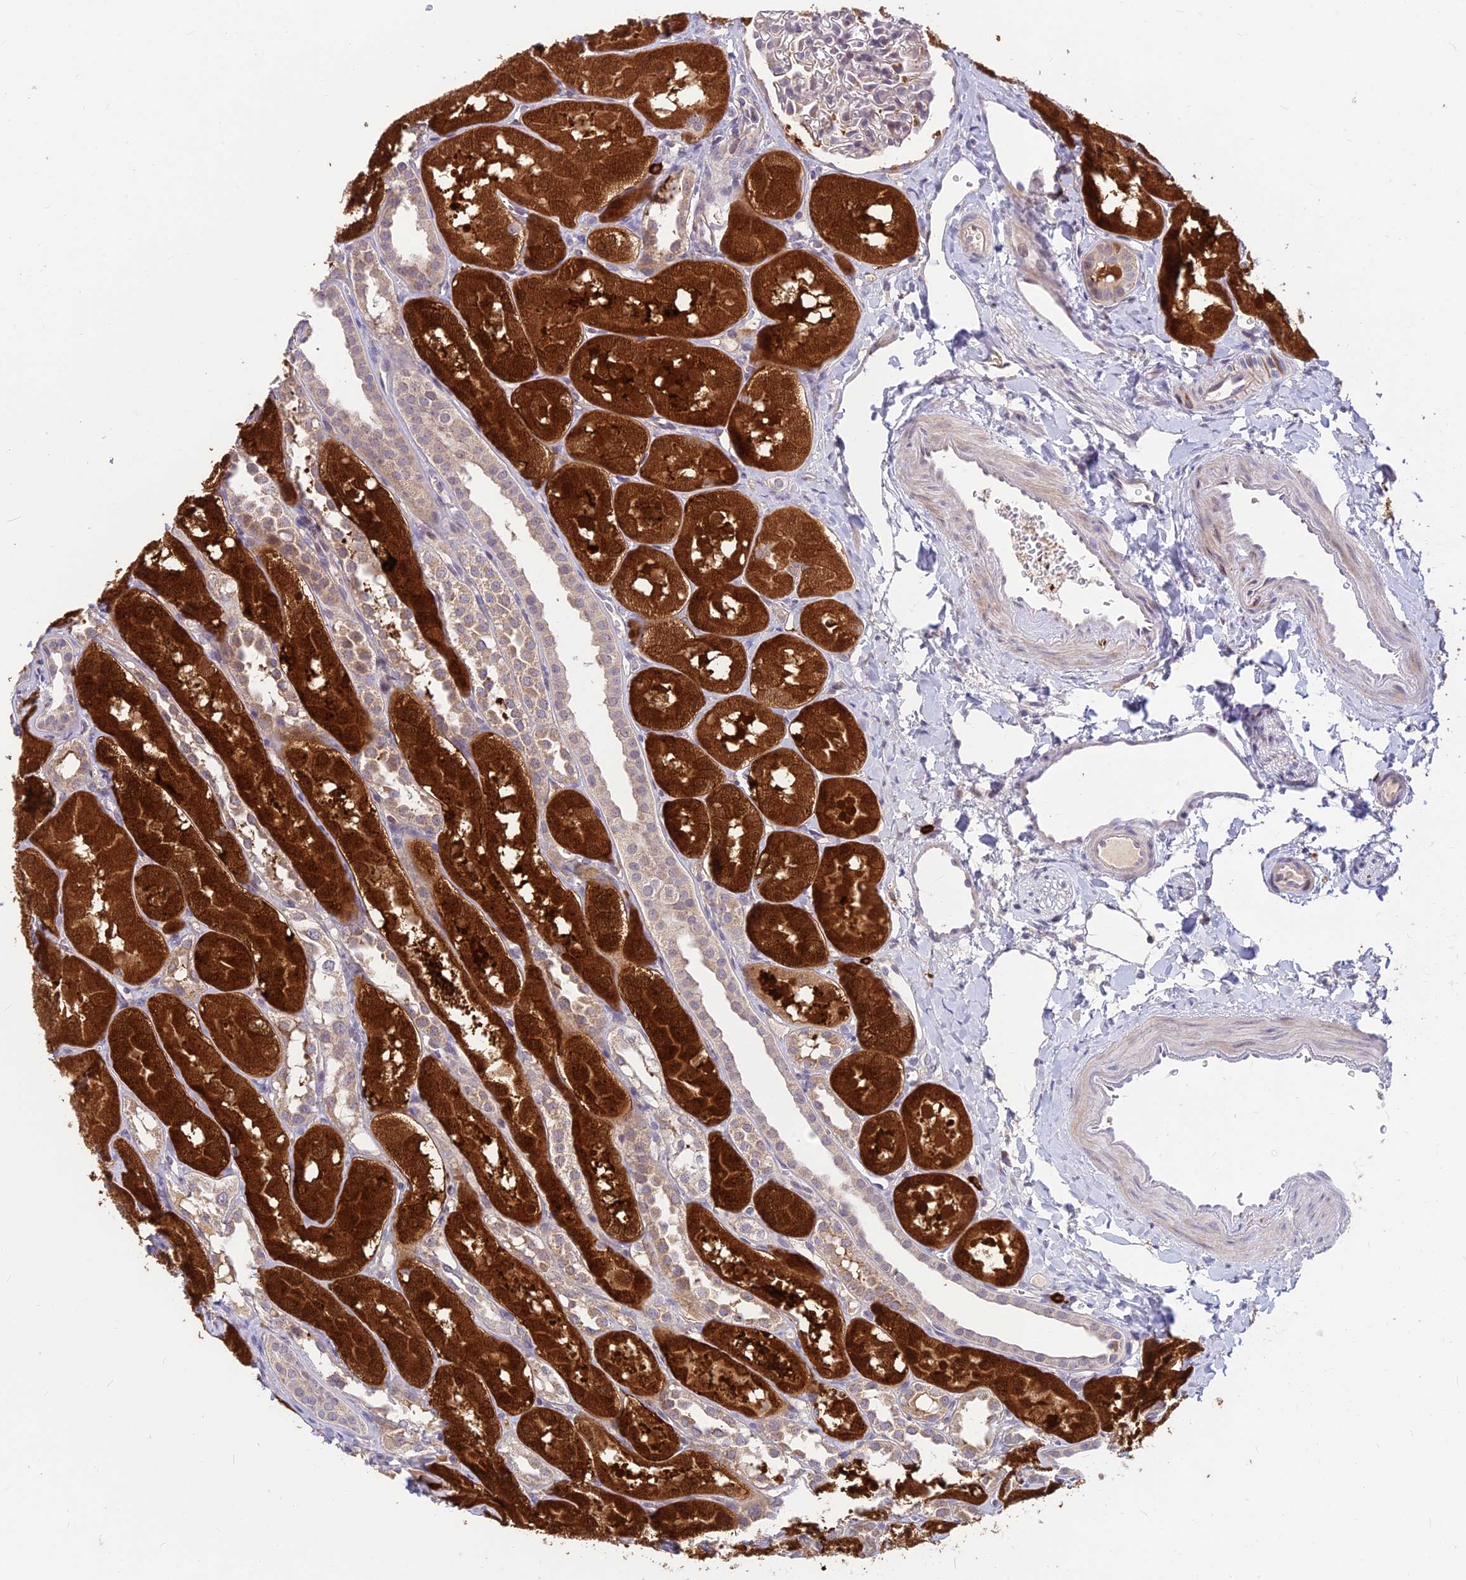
{"staining": {"intensity": "negative", "quantity": "none", "location": "none"}, "tissue": "kidney", "cell_type": "Cells in glomeruli", "image_type": "normal", "snomed": [{"axis": "morphology", "description": "Normal tissue, NOS"}, {"axis": "topography", "description": "Kidney"}, {"axis": "topography", "description": "Urinary bladder"}], "caption": "The immunohistochemistry image has no significant staining in cells in glomeruli of kidney. (DAB immunohistochemistry with hematoxylin counter stain).", "gene": "ASPDH", "patient": {"sex": "male", "age": 16}}